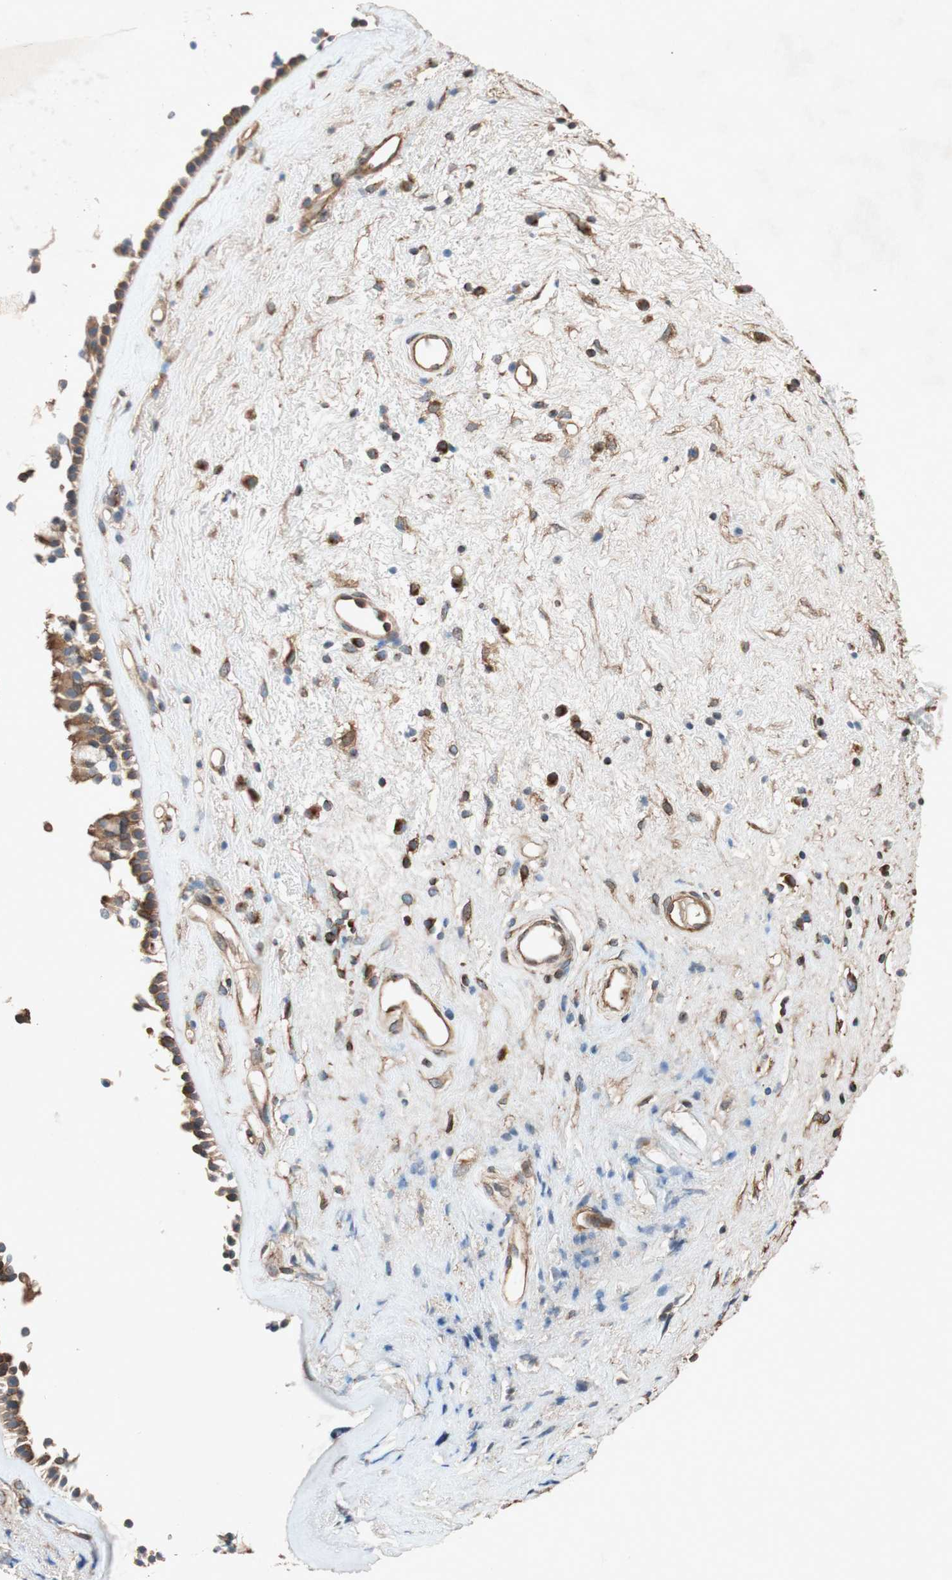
{"staining": {"intensity": "moderate", "quantity": ">75%", "location": "cytoplasmic/membranous"}, "tissue": "nasopharynx", "cell_type": "Respiratory epithelial cells", "image_type": "normal", "snomed": [{"axis": "morphology", "description": "Normal tissue, NOS"}, {"axis": "morphology", "description": "Inflammation, NOS"}, {"axis": "topography", "description": "Nasopharynx"}], "caption": "Immunohistochemistry (IHC) of benign nasopharynx reveals medium levels of moderate cytoplasmic/membranous staining in about >75% of respiratory epithelial cells.", "gene": "TUBB", "patient": {"sex": "male", "age": 48}}